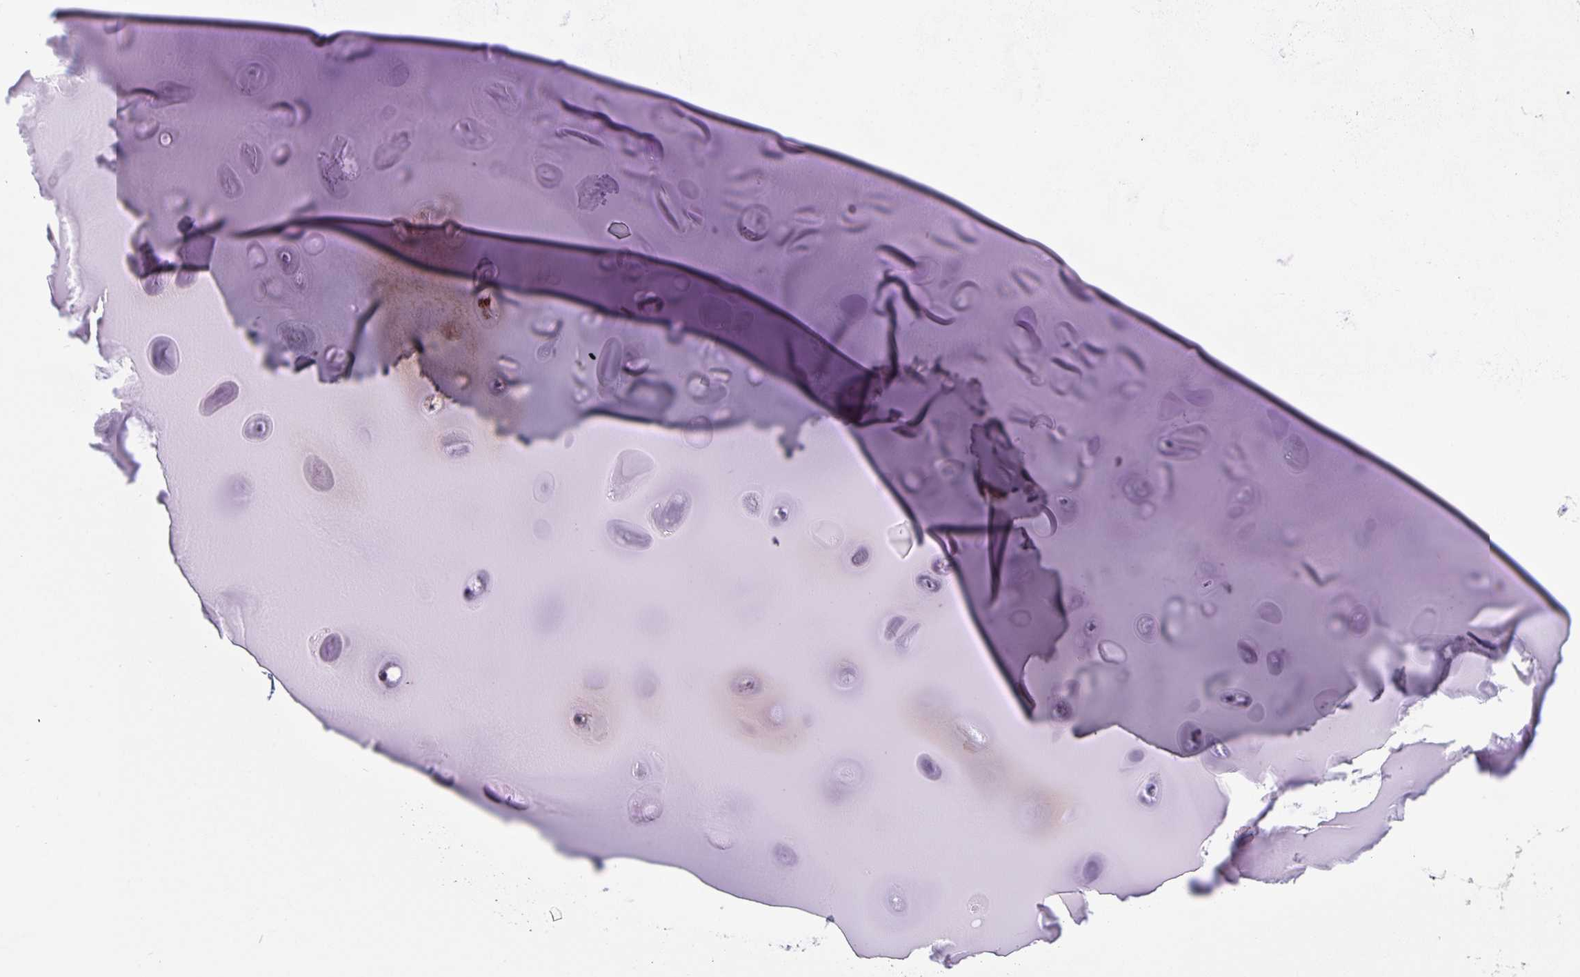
{"staining": {"intensity": "negative", "quantity": "none", "location": "none"}, "tissue": "soft tissue", "cell_type": "Chondrocytes", "image_type": "normal", "snomed": [{"axis": "morphology", "description": "Normal tissue, NOS"}, {"axis": "topography", "description": "Cartilage tissue"}], "caption": "Human soft tissue stained for a protein using immunohistochemistry reveals no expression in chondrocytes.", "gene": "EML6", "patient": {"sex": "male", "age": 57}}